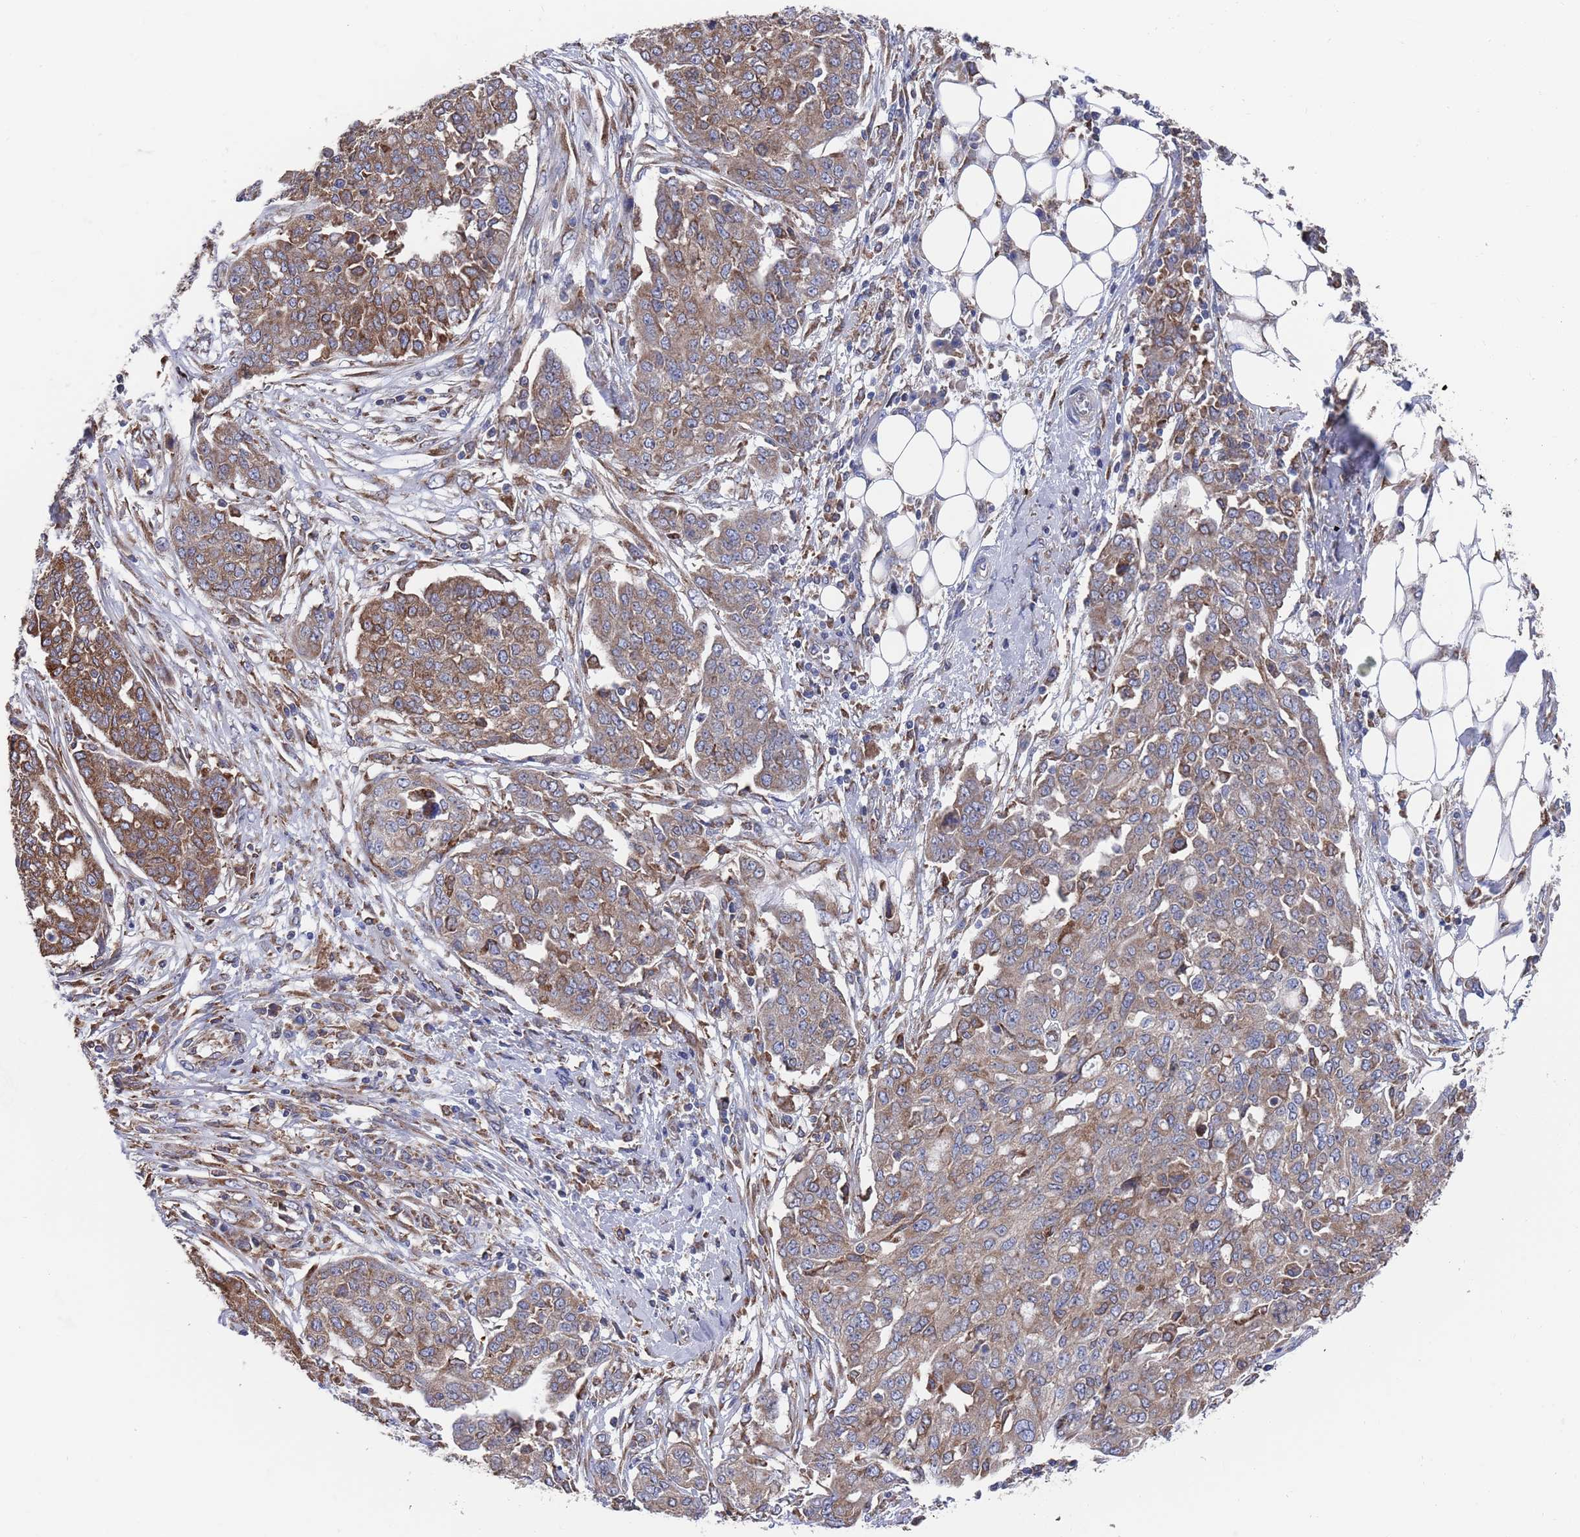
{"staining": {"intensity": "moderate", "quantity": ">75%", "location": "cytoplasmic/membranous"}, "tissue": "ovarian cancer", "cell_type": "Tumor cells", "image_type": "cancer", "snomed": [{"axis": "morphology", "description": "Cystadenocarcinoma, serous, NOS"}, {"axis": "topography", "description": "Soft tissue"}, {"axis": "topography", "description": "Ovary"}], "caption": "Immunohistochemical staining of ovarian cancer (serous cystadenocarcinoma) shows moderate cytoplasmic/membranous protein positivity in approximately >75% of tumor cells.", "gene": "GID8", "patient": {"sex": "female", "age": 57}}